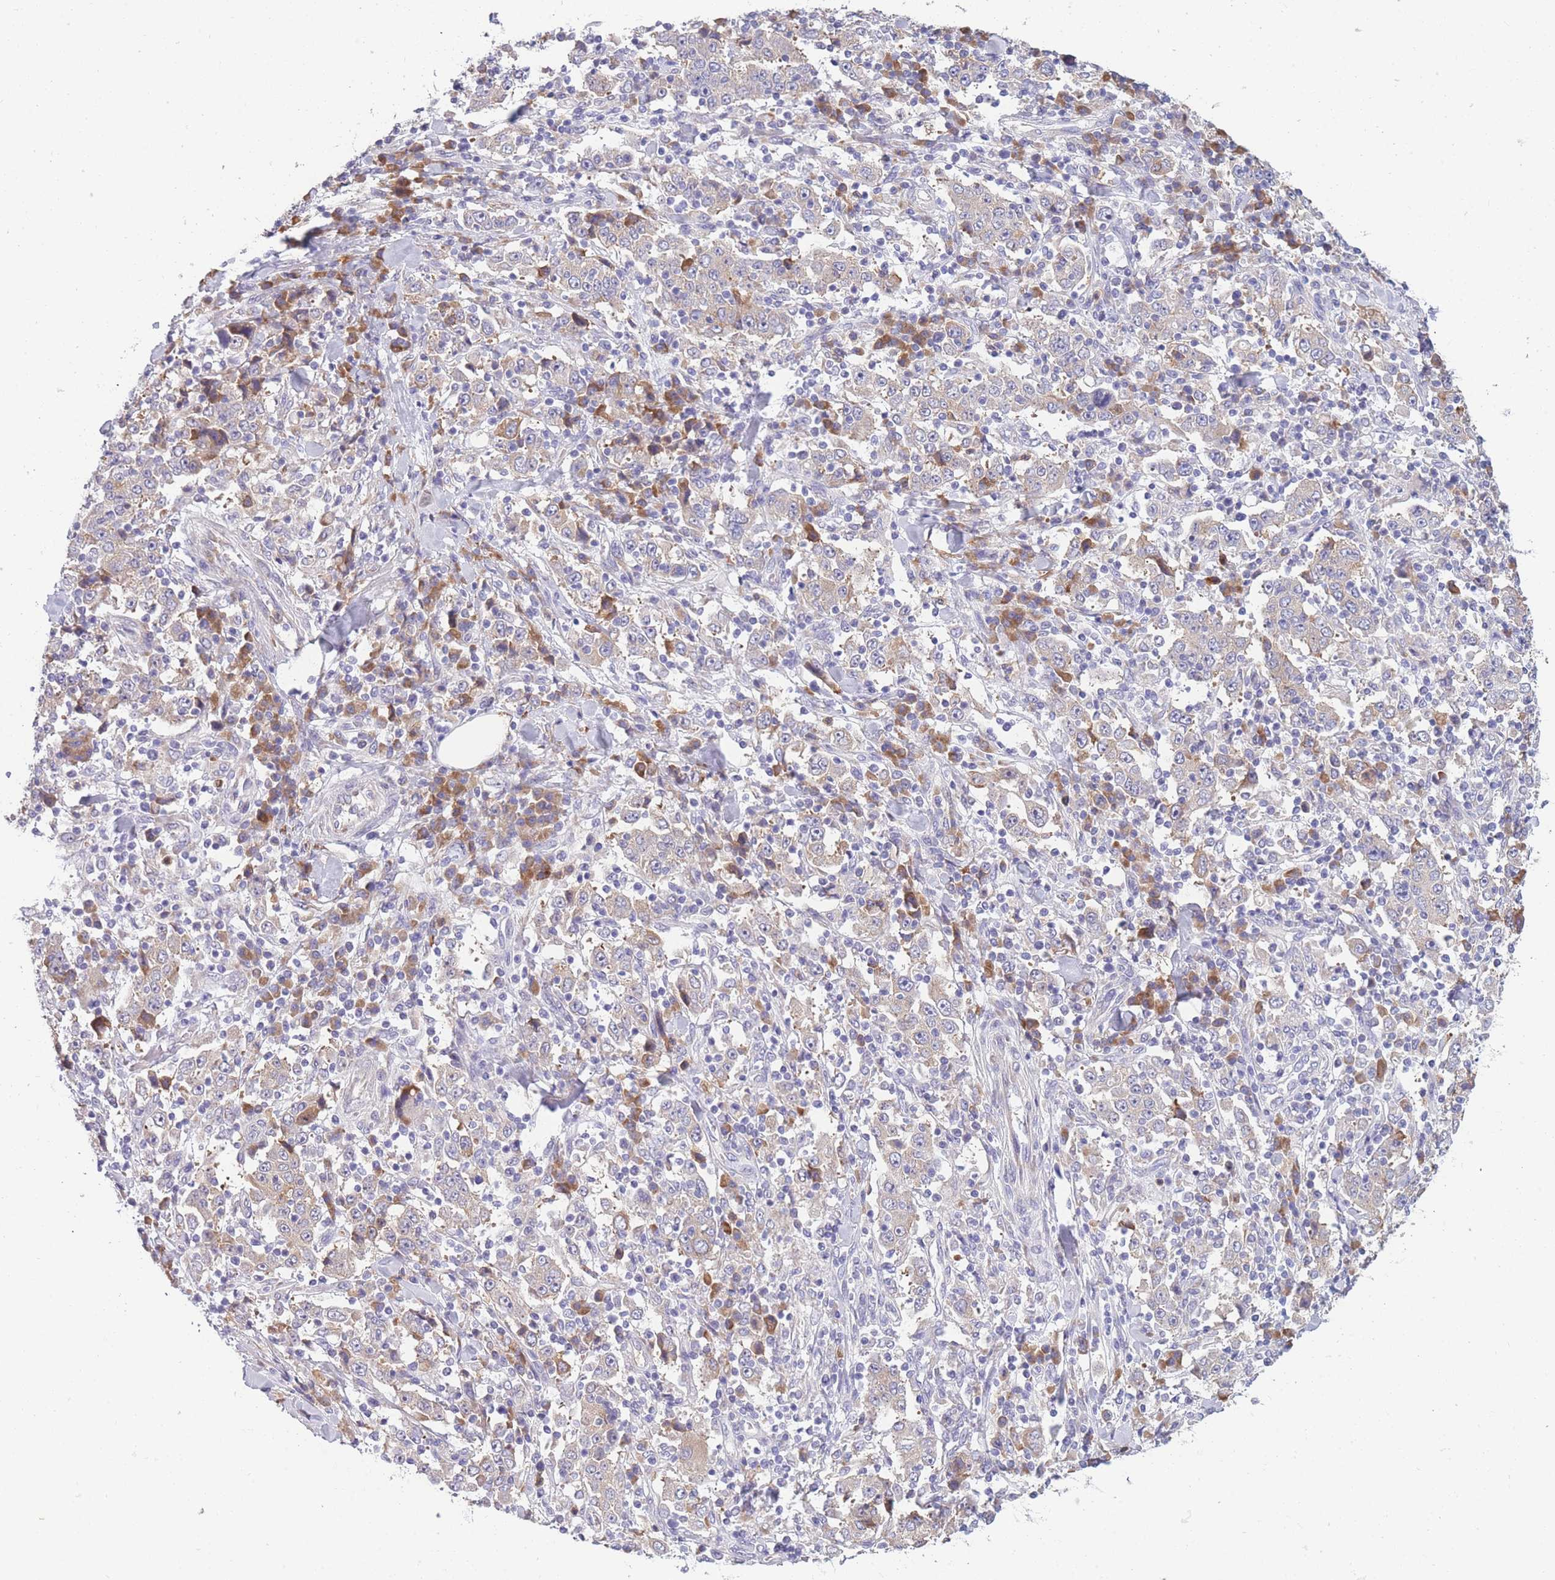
{"staining": {"intensity": "weak", "quantity": "<25%", "location": "cytoplasmic/membranous"}, "tissue": "stomach cancer", "cell_type": "Tumor cells", "image_type": "cancer", "snomed": [{"axis": "morphology", "description": "Normal tissue, NOS"}, {"axis": "morphology", "description": "Adenocarcinoma, NOS"}, {"axis": "topography", "description": "Stomach, upper"}, {"axis": "topography", "description": "Stomach"}], "caption": "Immunohistochemistry histopathology image of adenocarcinoma (stomach) stained for a protein (brown), which demonstrates no positivity in tumor cells.", "gene": "NDUFAF6", "patient": {"sex": "male", "age": 59}}